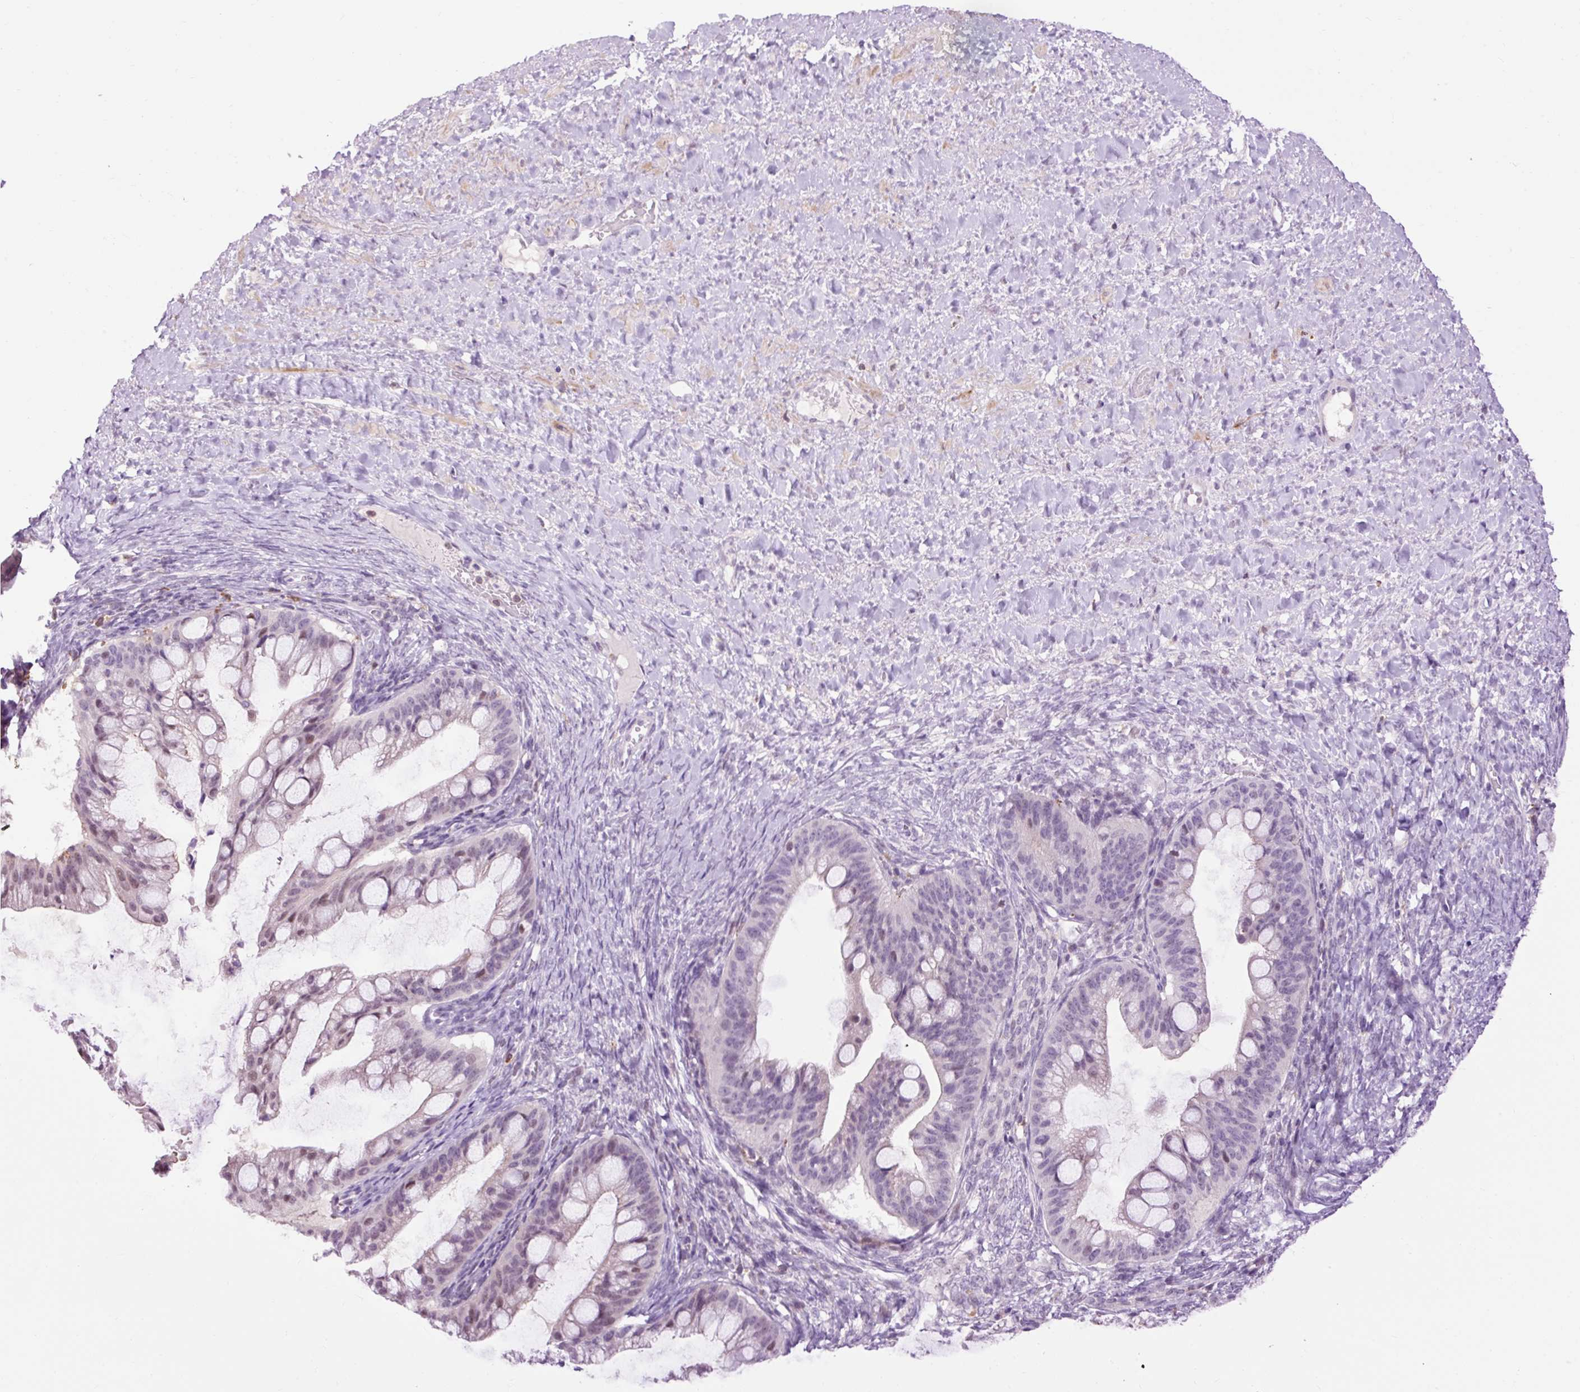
{"staining": {"intensity": "weak", "quantity": "<25%", "location": "nuclear"}, "tissue": "ovarian cancer", "cell_type": "Tumor cells", "image_type": "cancer", "snomed": [{"axis": "morphology", "description": "Cystadenocarcinoma, mucinous, NOS"}, {"axis": "topography", "description": "Ovary"}], "caption": "Immunohistochemistry of ovarian mucinous cystadenocarcinoma shows no staining in tumor cells.", "gene": "LY86", "patient": {"sex": "female", "age": 73}}